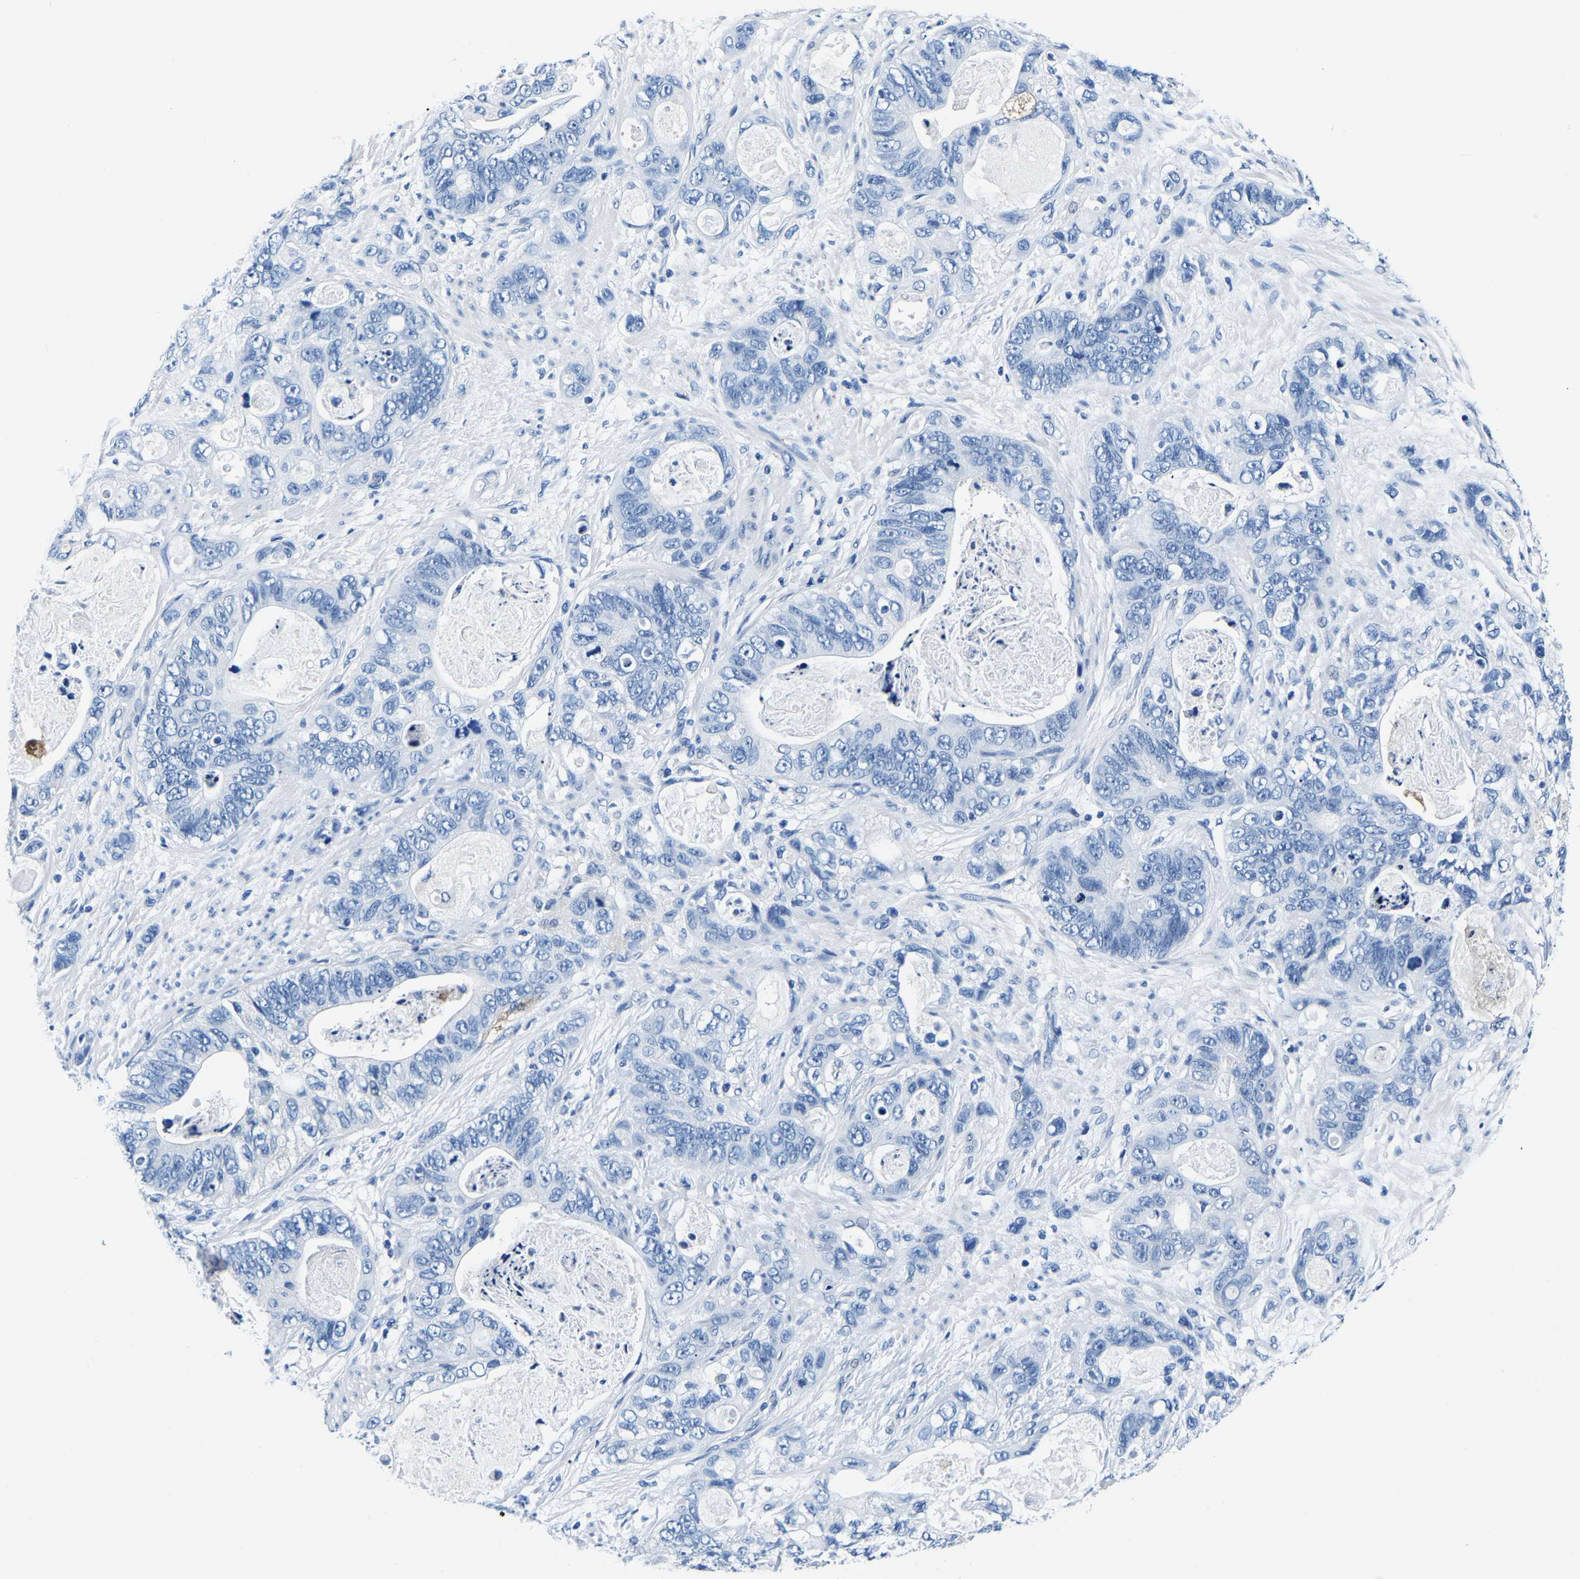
{"staining": {"intensity": "negative", "quantity": "none", "location": "none"}, "tissue": "stomach cancer", "cell_type": "Tumor cells", "image_type": "cancer", "snomed": [{"axis": "morphology", "description": "Normal tissue, NOS"}, {"axis": "morphology", "description": "Adenocarcinoma, NOS"}, {"axis": "topography", "description": "Stomach"}], "caption": "DAB immunohistochemical staining of human stomach cancer (adenocarcinoma) reveals no significant expression in tumor cells. Nuclei are stained in blue.", "gene": "ACO1", "patient": {"sex": "female", "age": 89}}